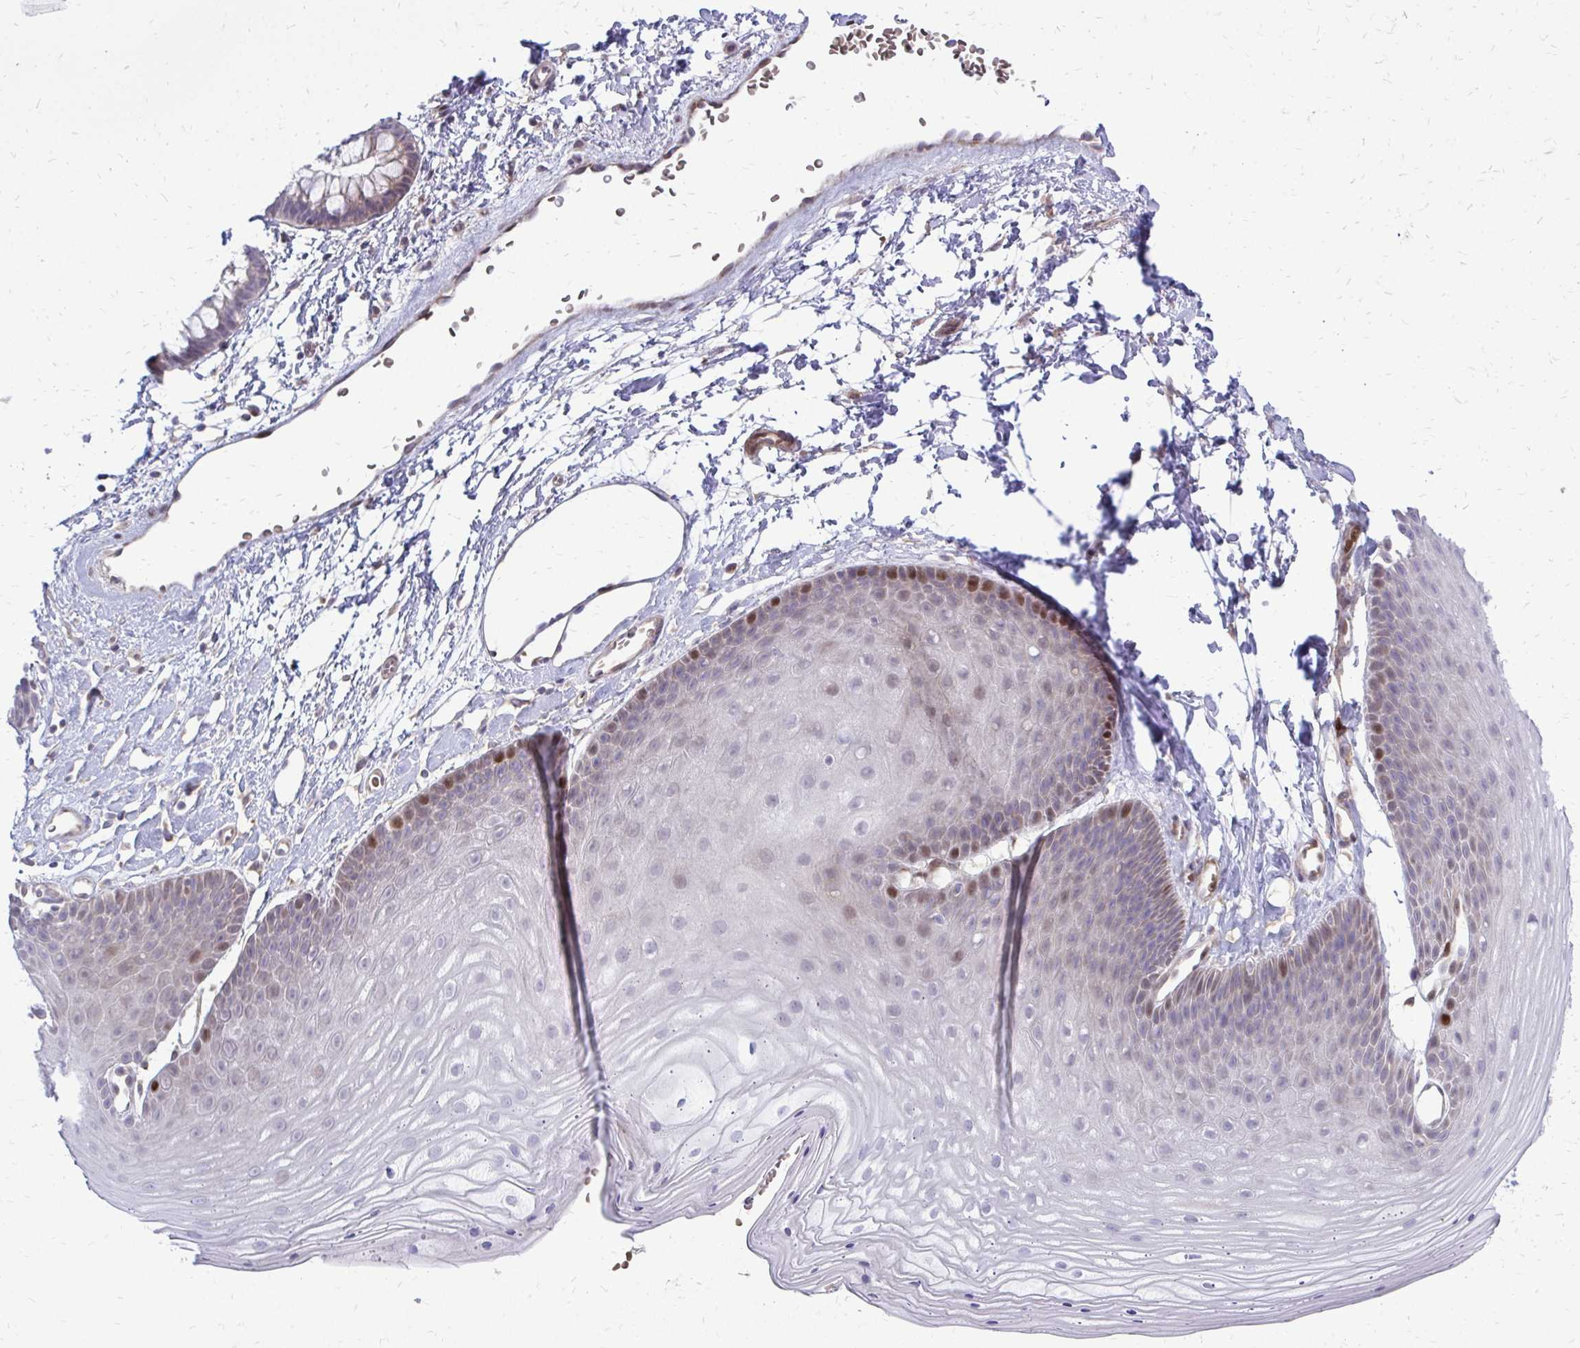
{"staining": {"intensity": "moderate", "quantity": "<25%", "location": "nuclear"}, "tissue": "skin", "cell_type": "Epidermal cells", "image_type": "normal", "snomed": [{"axis": "morphology", "description": "Normal tissue, NOS"}, {"axis": "topography", "description": "Anal"}], "caption": "The immunohistochemical stain shows moderate nuclear staining in epidermal cells of unremarkable skin. (IHC, brightfield microscopy, high magnification).", "gene": "PPDPFL", "patient": {"sex": "male", "age": 53}}